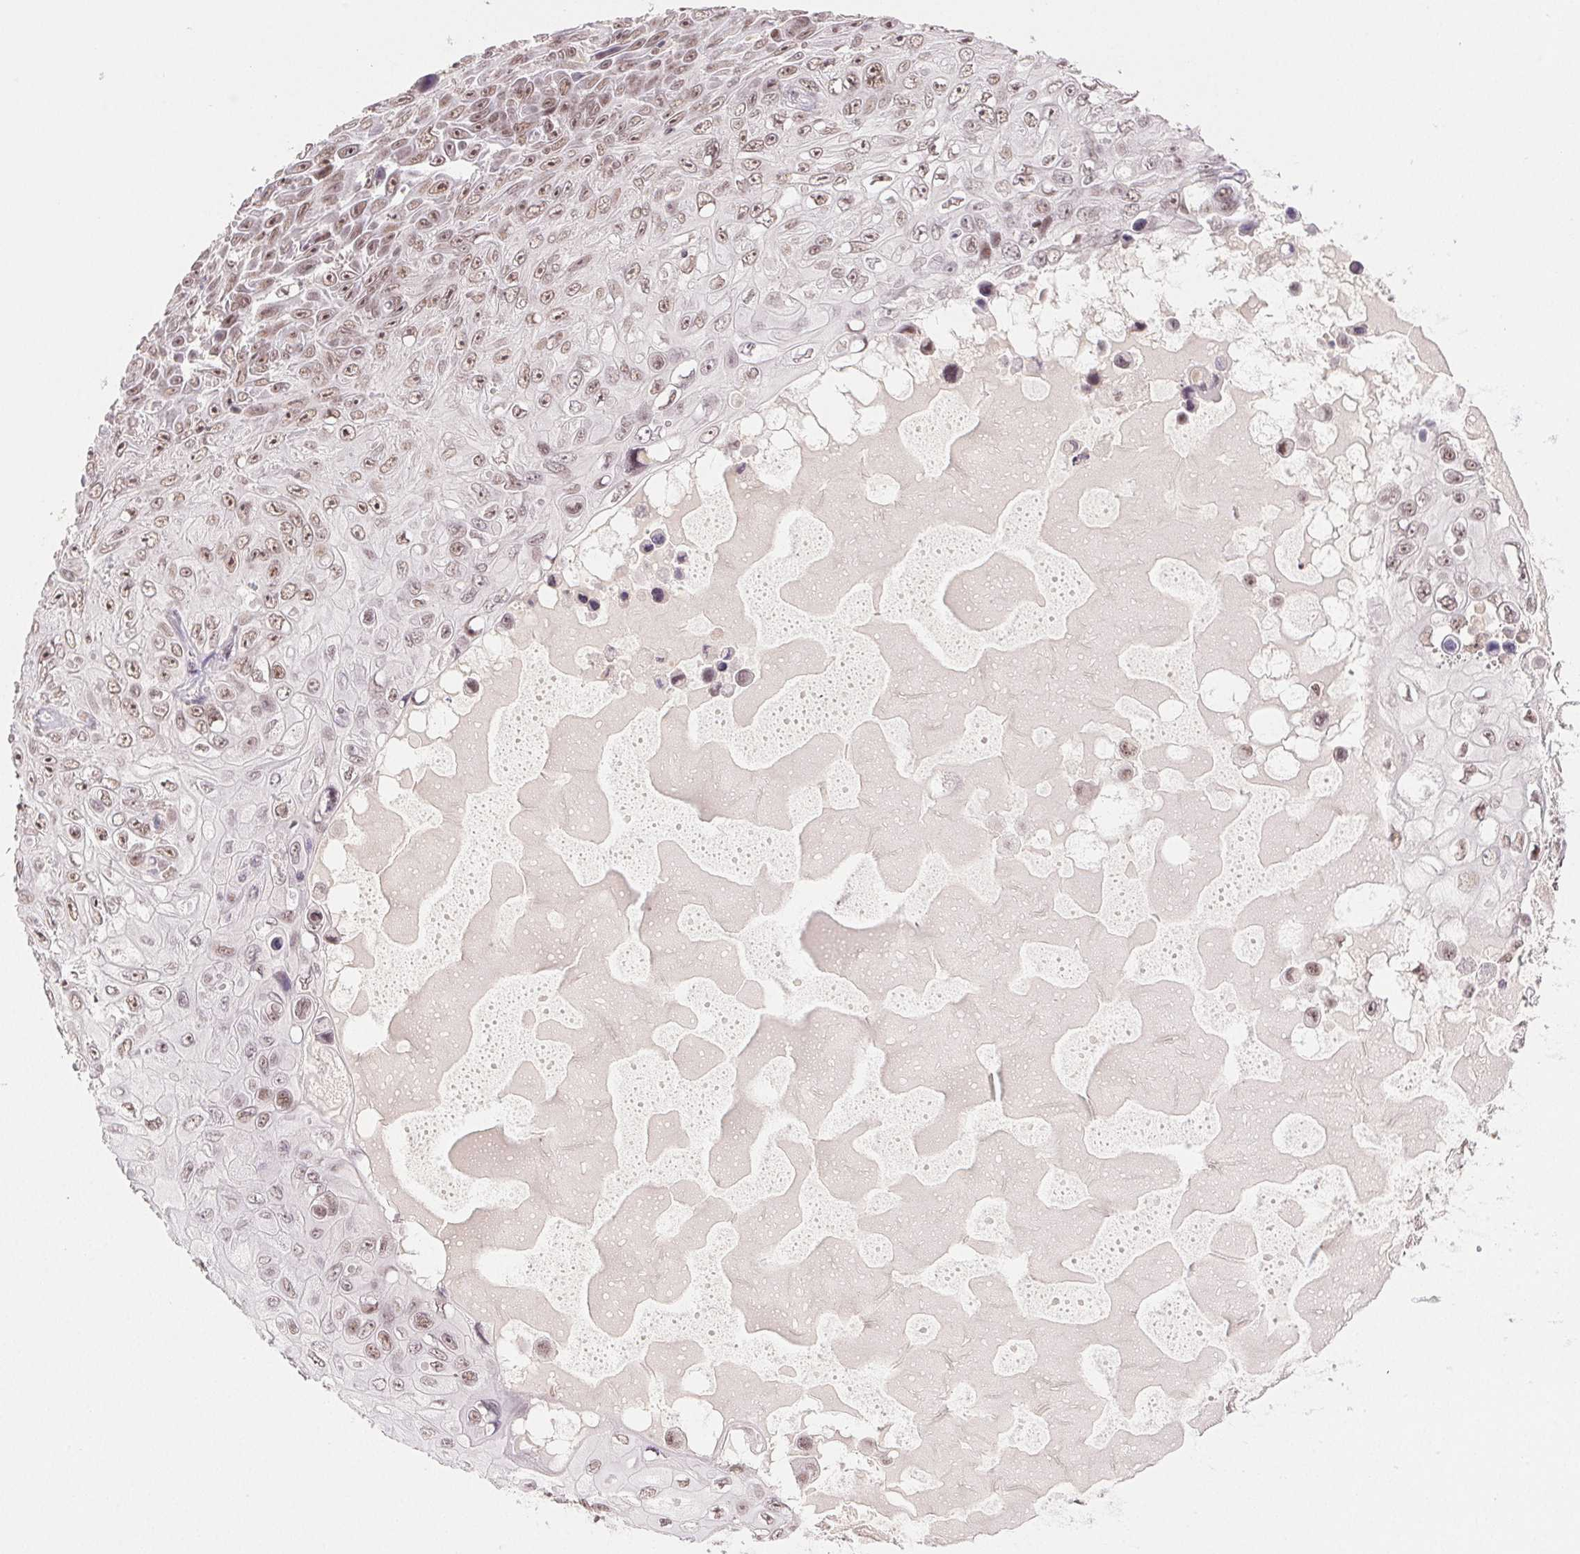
{"staining": {"intensity": "moderate", "quantity": ">75%", "location": "nuclear"}, "tissue": "skin cancer", "cell_type": "Tumor cells", "image_type": "cancer", "snomed": [{"axis": "morphology", "description": "Squamous cell carcinoma, NOS"}, {"axis": "topography", "description": "Skin"}], "caption": "This micrograph demonstrates immunohistochemistry staining of skin cancer (squamous cell carcinoma), with medium moderate nuclear expression in approximately >75% of tumor cells.", "gene": "PRPF18", "patient": {"sex": "male", "age": 82}}